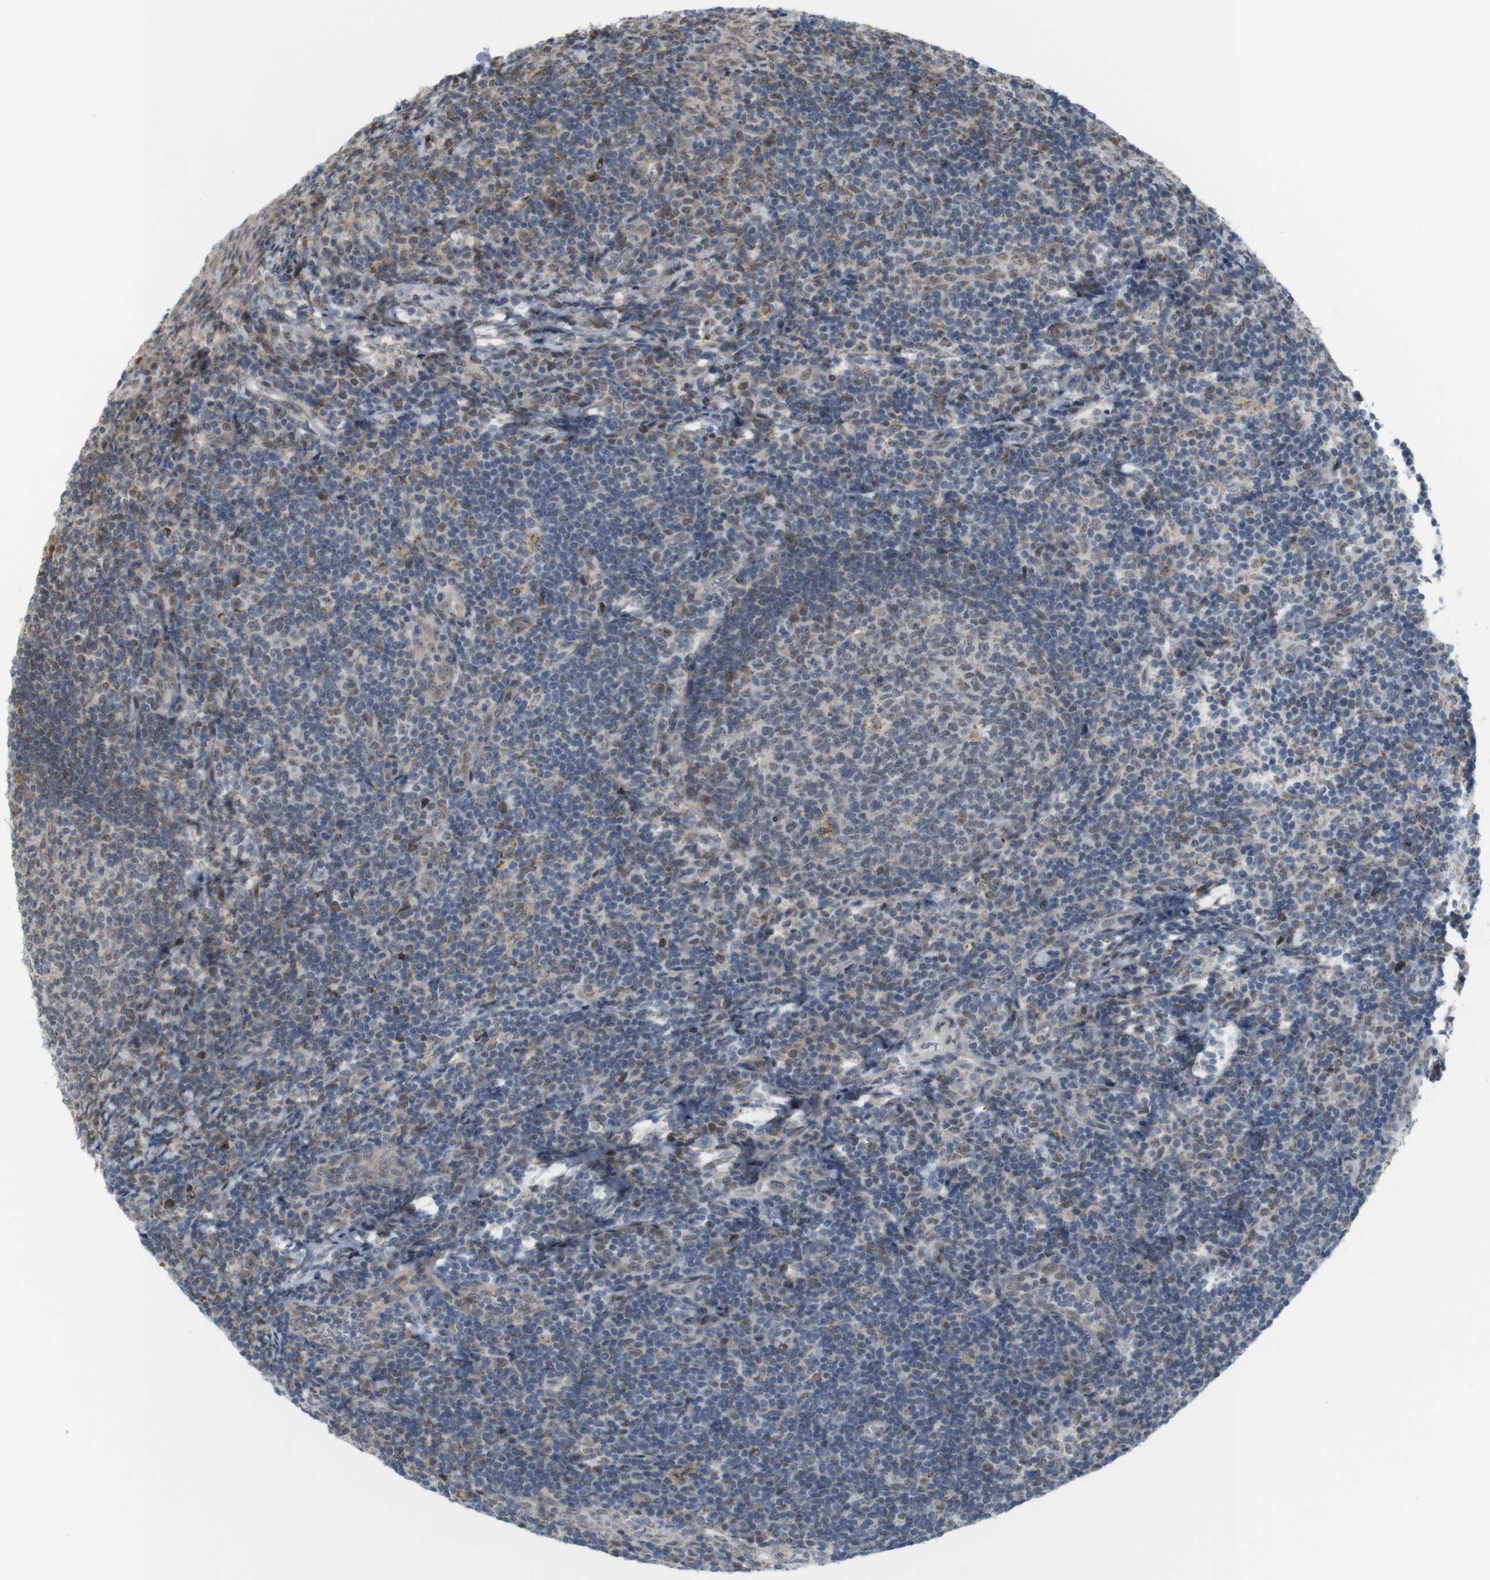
{"staining": {"intensity": "moderate", "quantity": "25%-75%", "location": "cytoplasmic/membranous,nuclear"}, "tissue": "tonsil", "cell_type": "Germinal center cells", "image_type": "normal", "snomed": [{"axis": "morphology", "description": "Normal tissue, NOS"}, {"axis": "topography", "description": "Tonsil"}], "caption": "About 25%-75% of germinal center cells in normal tonsil demonstrate moderate cytoplasmic/membranous,nuclear protein positivity as visualized by brown immunohistochemical staining.", "gene": "PNMA8A", "patient": {"sex": "male", "age": 37}}